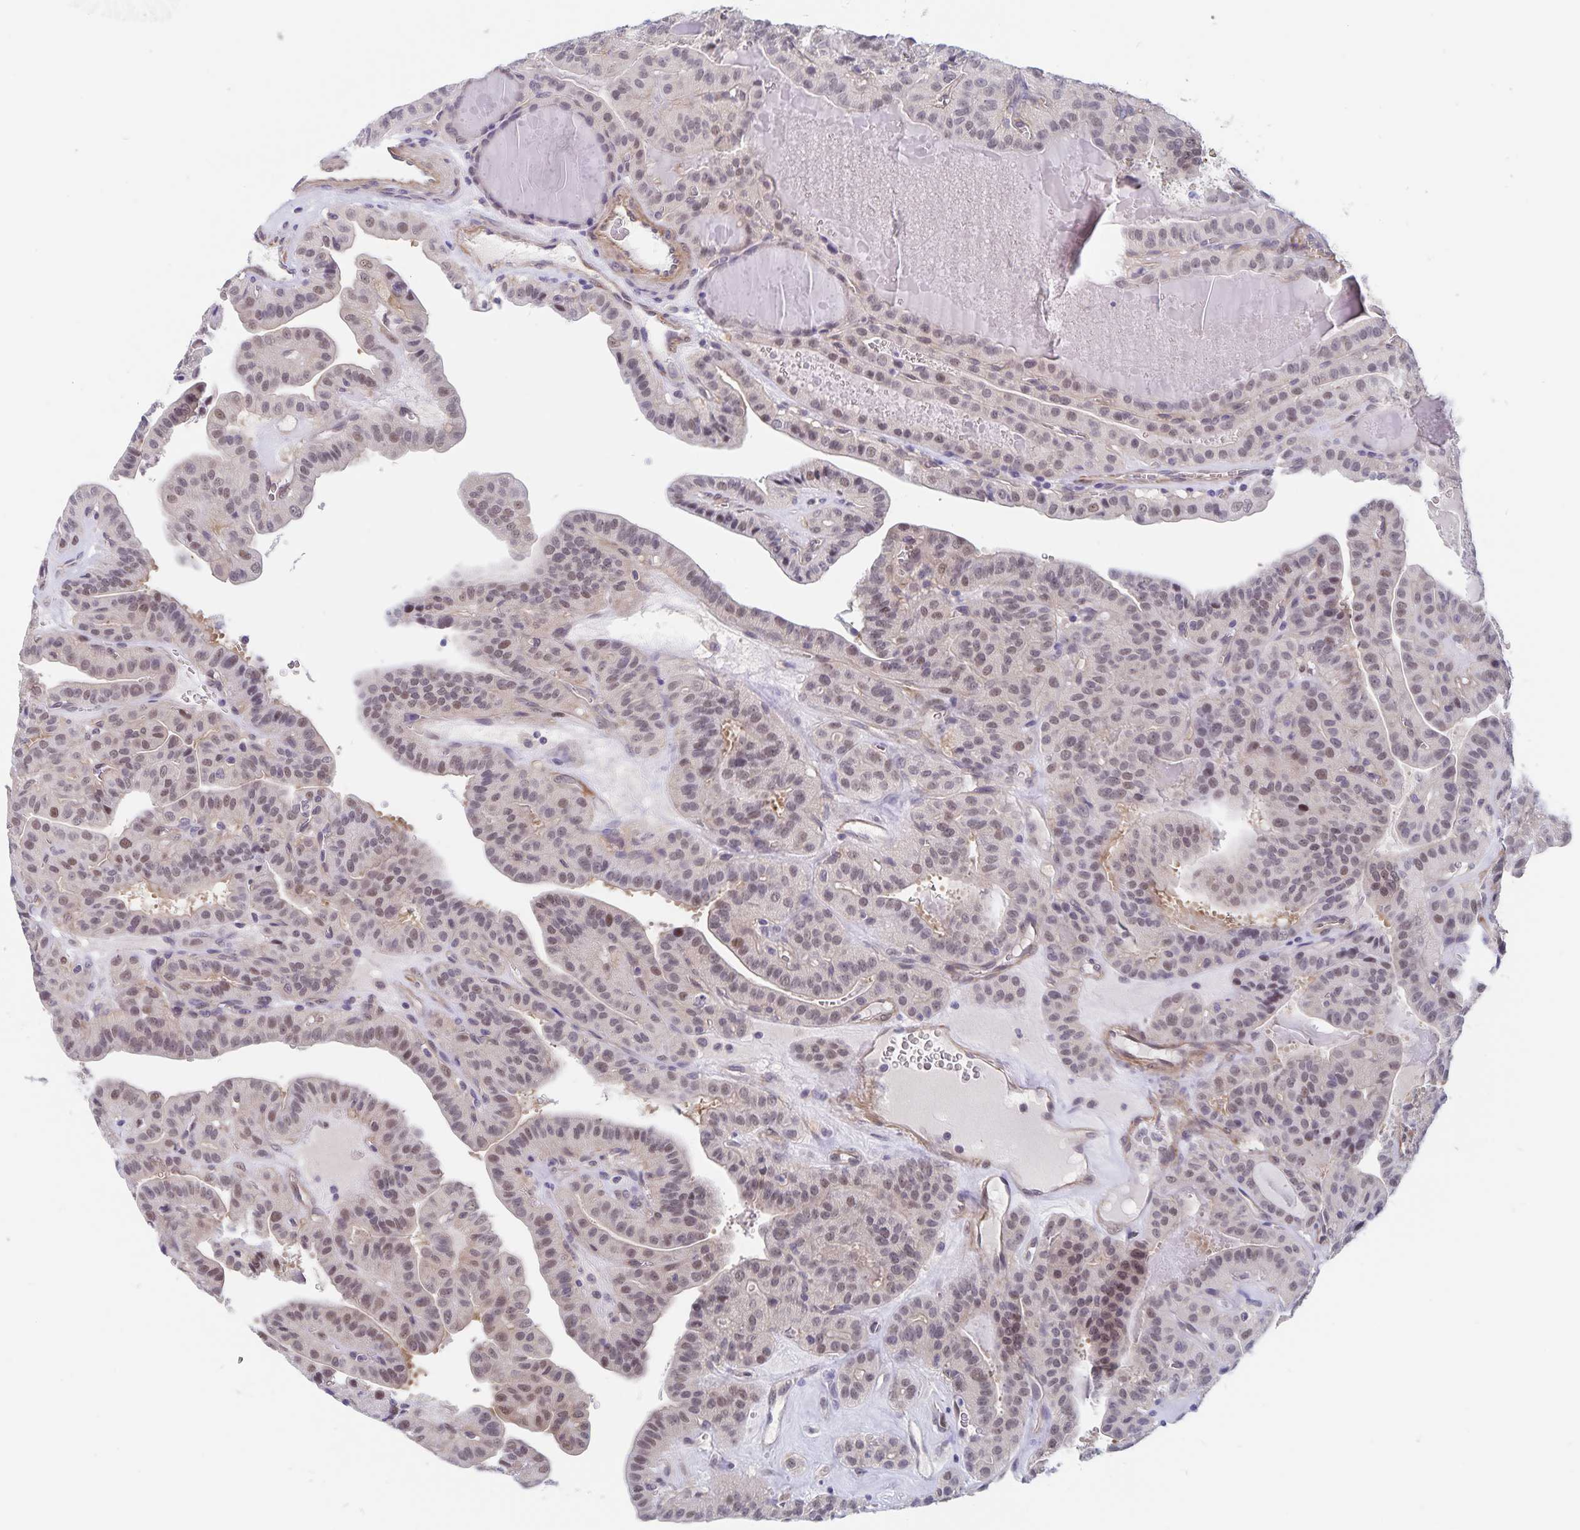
{"staining": {"intensity": "weak", "quantity": "25%-75%", "location": "nuclear"}, "tissue": "thyroid cancer", "cell_type": "Tumor cells", "image_type": "cancer", "snomed": [{"axis": "morphology", "description": "Papillary adenocarcinoma, NOS"}, {"axis": "topography", "description": "Thyroid gland"}], "caption": "A photomicrograph showing weak nuclear staining in approximately 25%-75% of tumor cells in papillary adenocarcinoma (thyroid), as visualized by brown immunohistochemical staining.", "gene": "BAG6", "patient": {"sex": "male", "age": 52}}